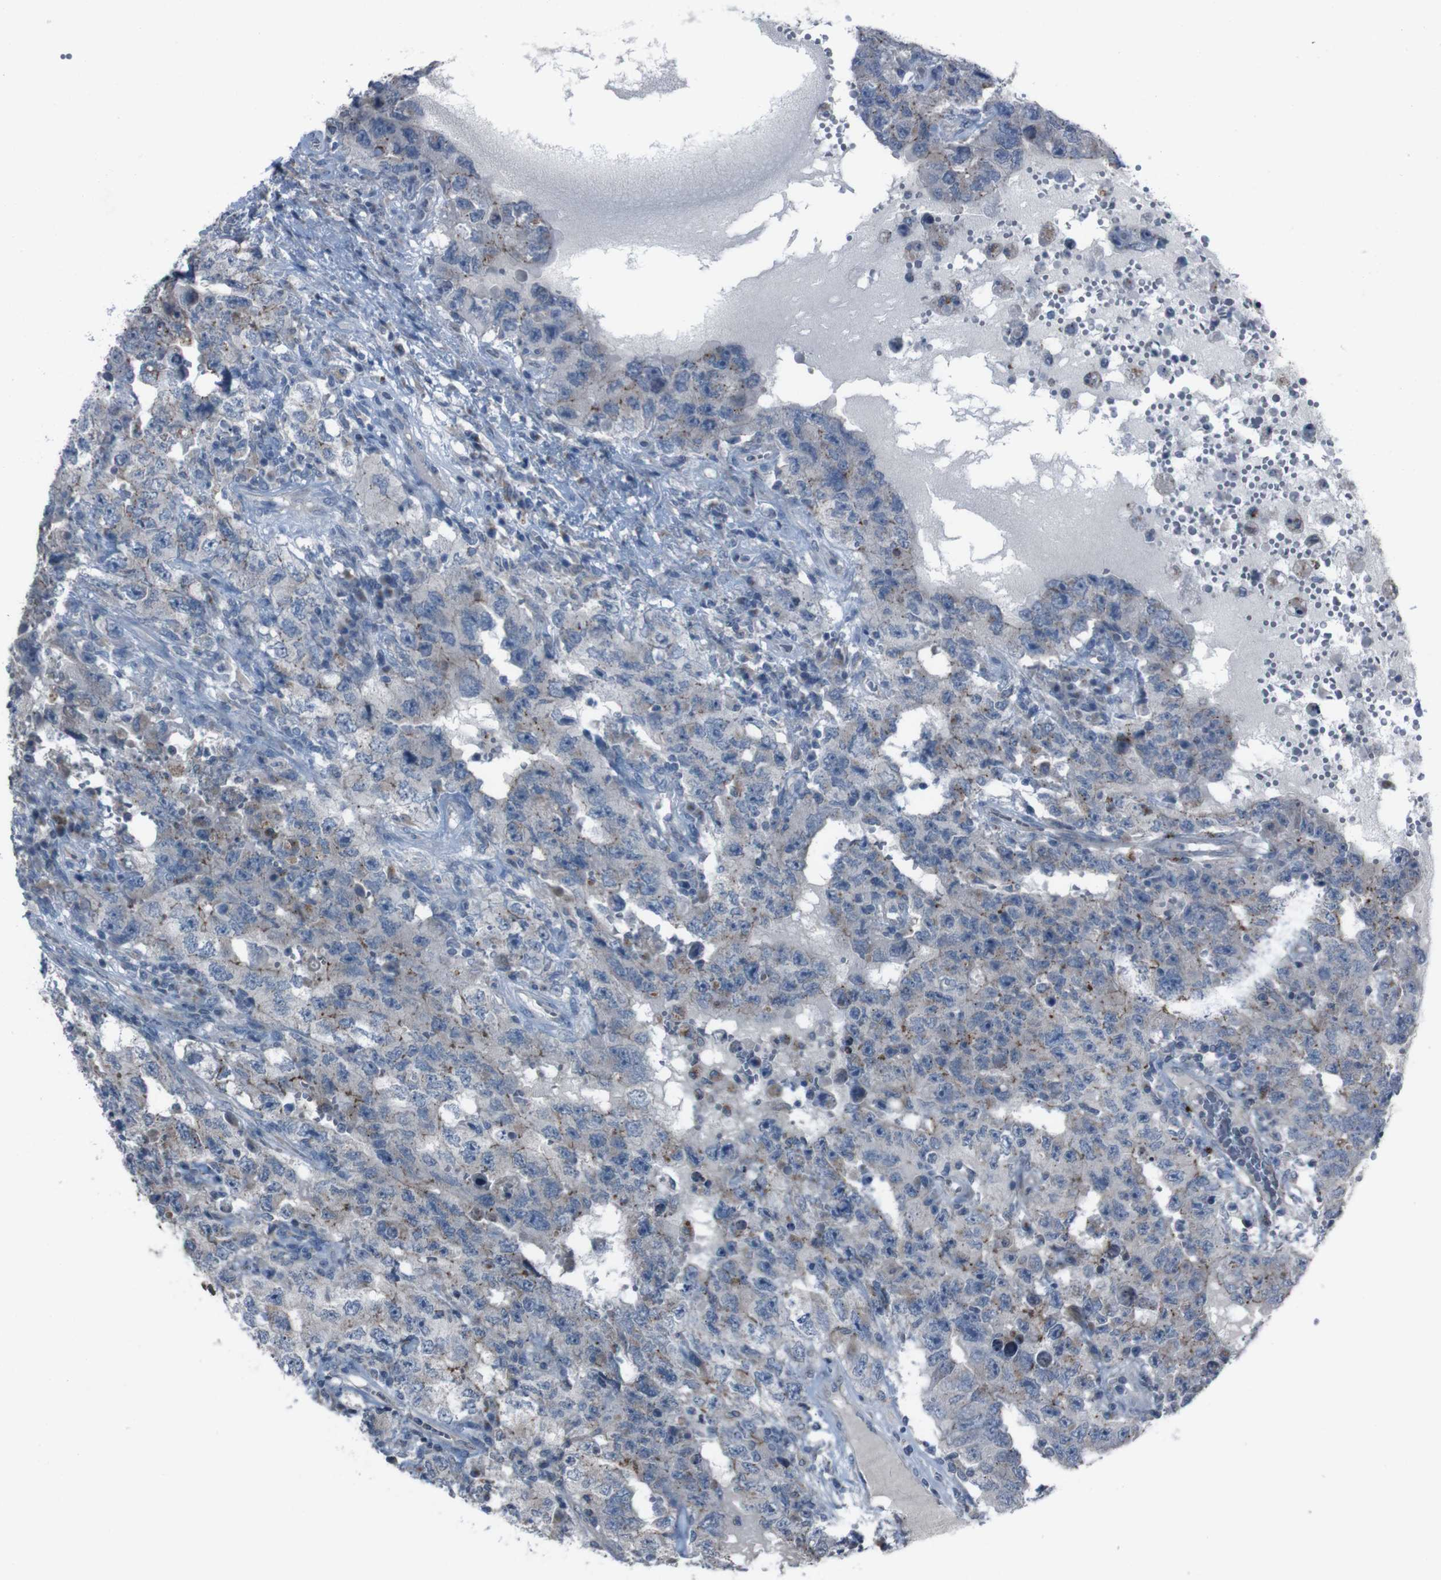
{"staining": {"intensity": "moderate", "quantity": "<25%", "location": "cytoplasmic/membranous"}, "tissue": "testis cancer", "cell_type": "Tumor cells", "image_type": "cancer", "snomed": [{"axis": "morphology", "description": "Carcinoma, Embryonal, NOS"}, {"axis": "topography", "description": "Testis"}], "caption": "Human testis cancer stained for a protein (brown) exhibits moderate cytoplasmic/membranous positive positivity in approximately <25% of tumor cells.", "gene": "EFNA5", "patient": {"sex": "male", "age": 26}}